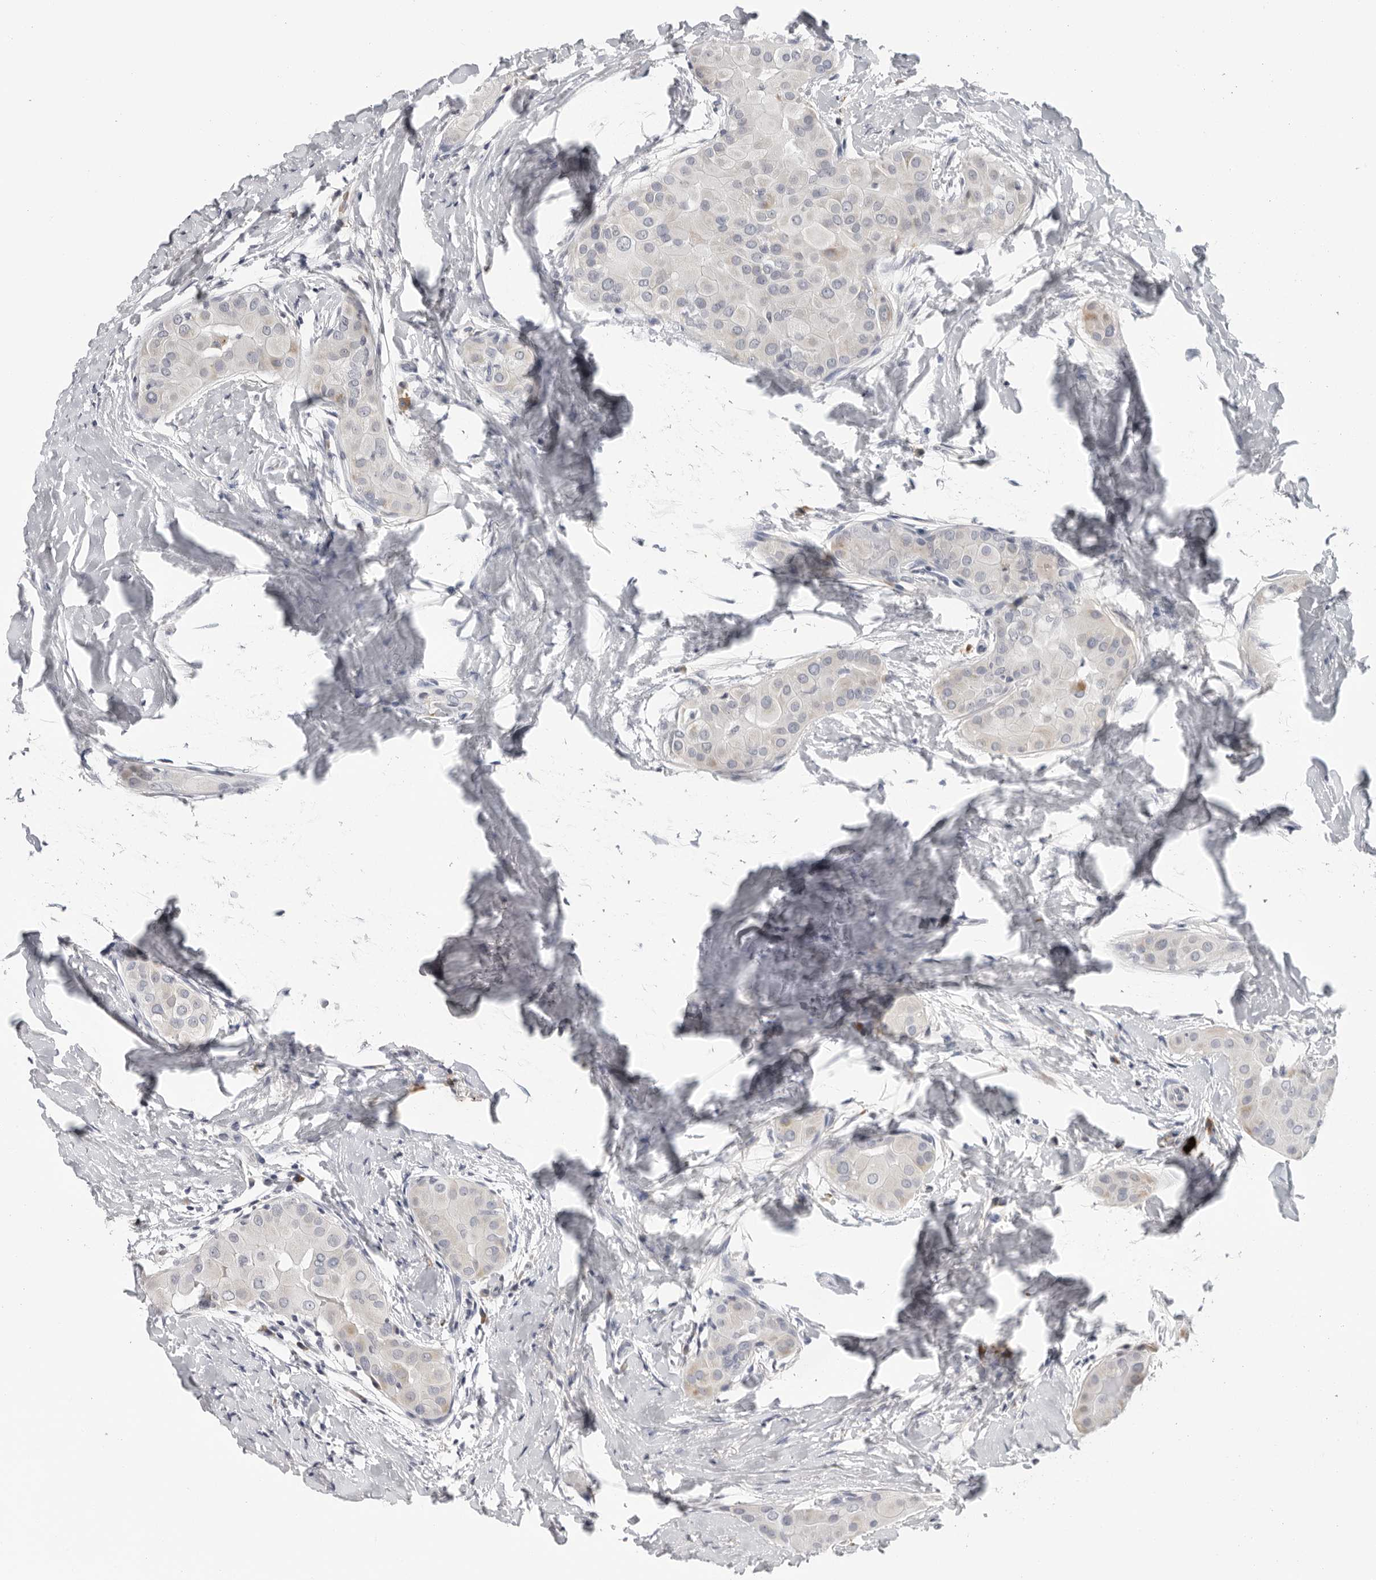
{"staining": {"intensity": "negative", "quantity": "none", "location": "none"}, "tissue": "thyroid cancer", "cell_type": "Tumor cells", "image_type": "cancer", "snomed": [{"axis": "morphology", "description": "Papillary adenocarcinoma, NOS"}, {"axis": "topography", "description": "Thyroid gland"}], "caption": "Immunohistochemical staining of thyroid cancer shows no significant positivity in tumor cells. The staining is performed using DAB brown chromogen with nuclei counter-stained in using hematoxylin.", "gene": "ZNF502", "patient": {"sex": "male", "age": 33}}